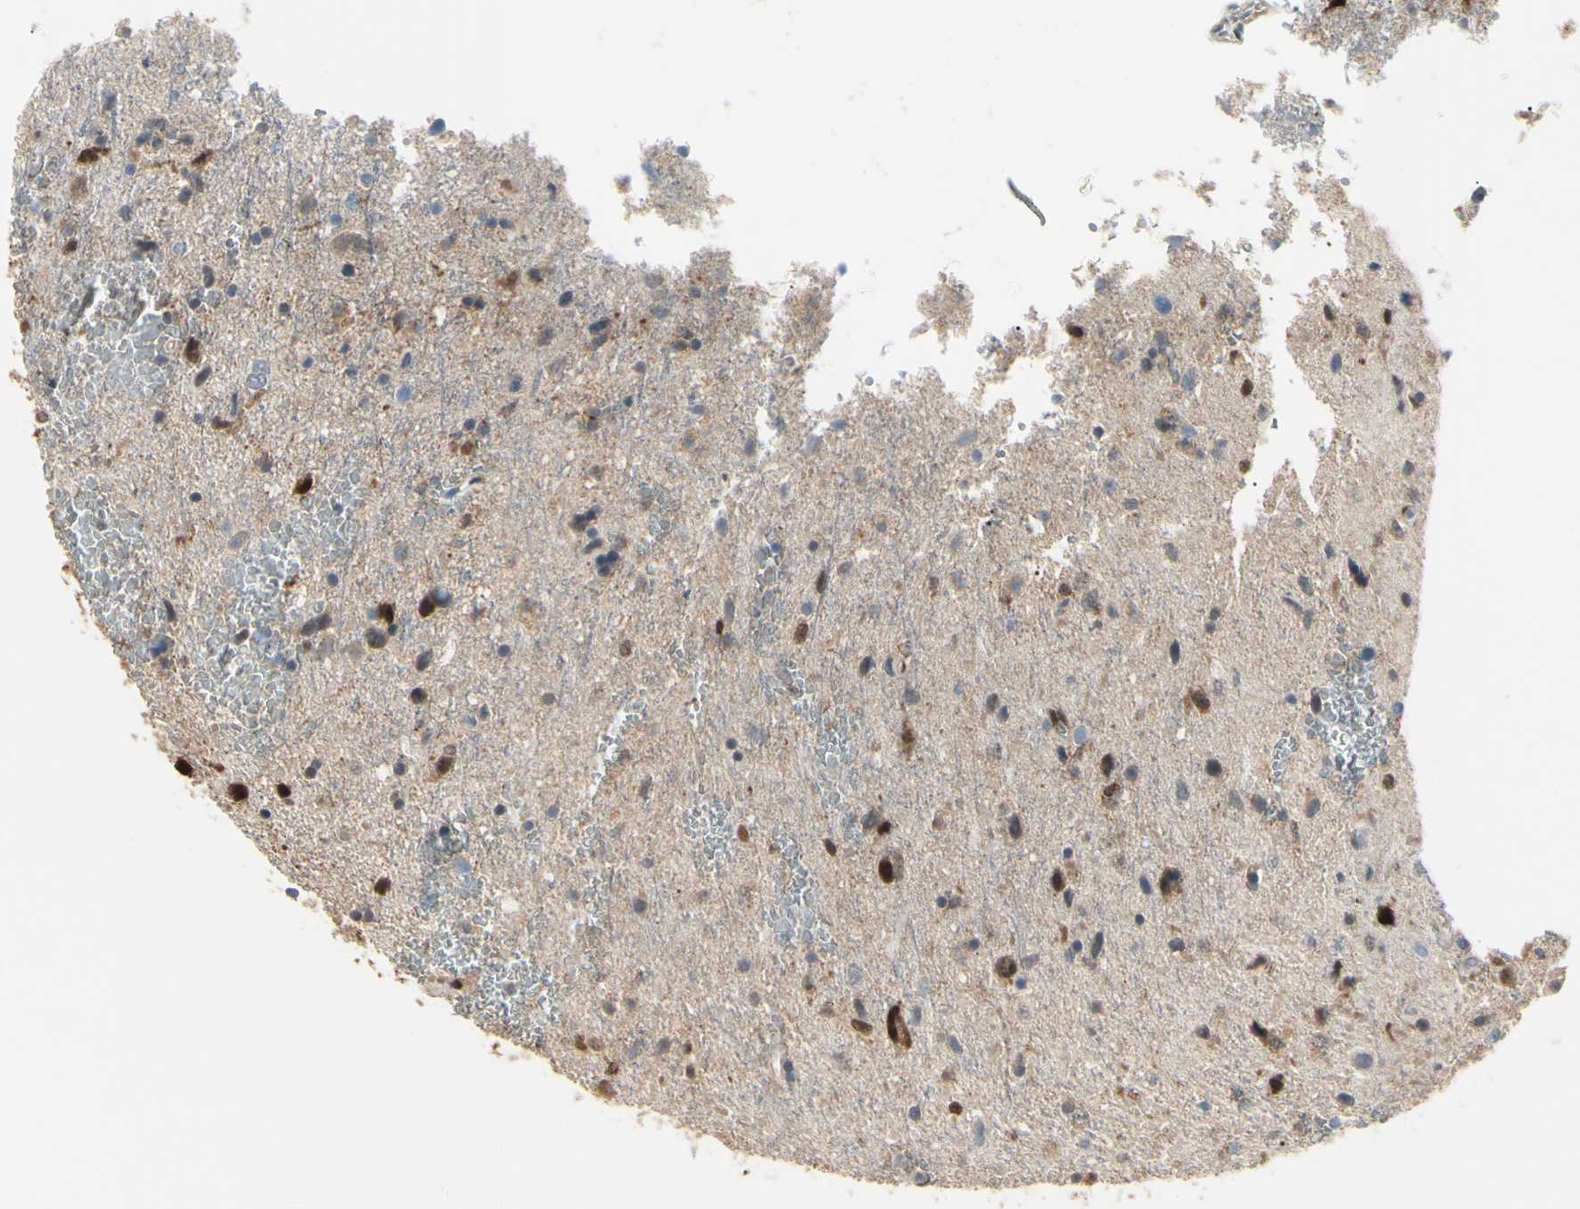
{"staining": {"intensity": "strong", "quantity": "<25%", "location": "cytoplasmic/membranous,nuclear"}, "tissue": "glioma", "cell_type": "Tumor cells", "image_type": "cancer", "snomed": [{"axis": "morphology", "description": "Glioma, malignant, Low grade"}, {"axis": "topography", "description": "Brain"}], "caption": "Human malignant glioma (low-grade) stained with a brown dye demonstrates strong cytoplasmic/membranous and nuclear positive expression in approximately <25% of tumor cells.", "gene": "AKR1C3", "patient": {"sex": "male", "age": 77}}